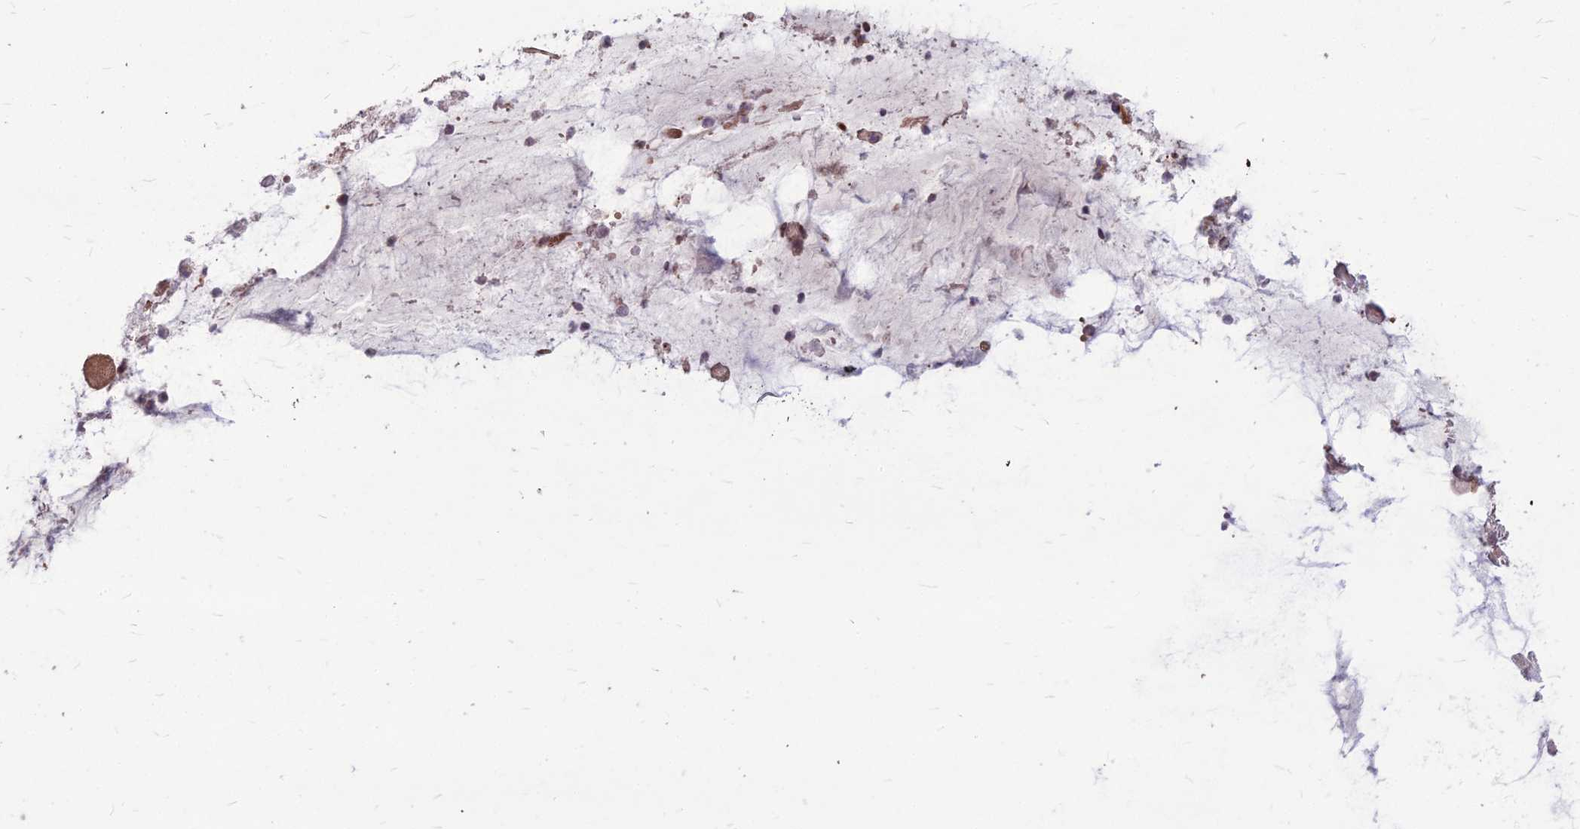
{"staining": {"intensity": "negative", "quantity": "none", "location": "none"}, "tissue": "adipose tissue", "cell_type": "Adipocytes", "image_type": "normal", "snomed": [{"axis": "morphology", "description": "Normal tissue, NOS"}, {"axis": "topography", "description": "Lymph node"}, {"axis": "topography", "description": "Cartilage tissue"}, {"axis": "topography", "description": "Bronchus"}], "caption": "This is an immunohistochemistry (IHC) photomicrograph of unremarkable human adipose tissue. There is no expression in adipocytes.", "gene": "MFSD8", "patient": {"sex": "male", "age": 63}}